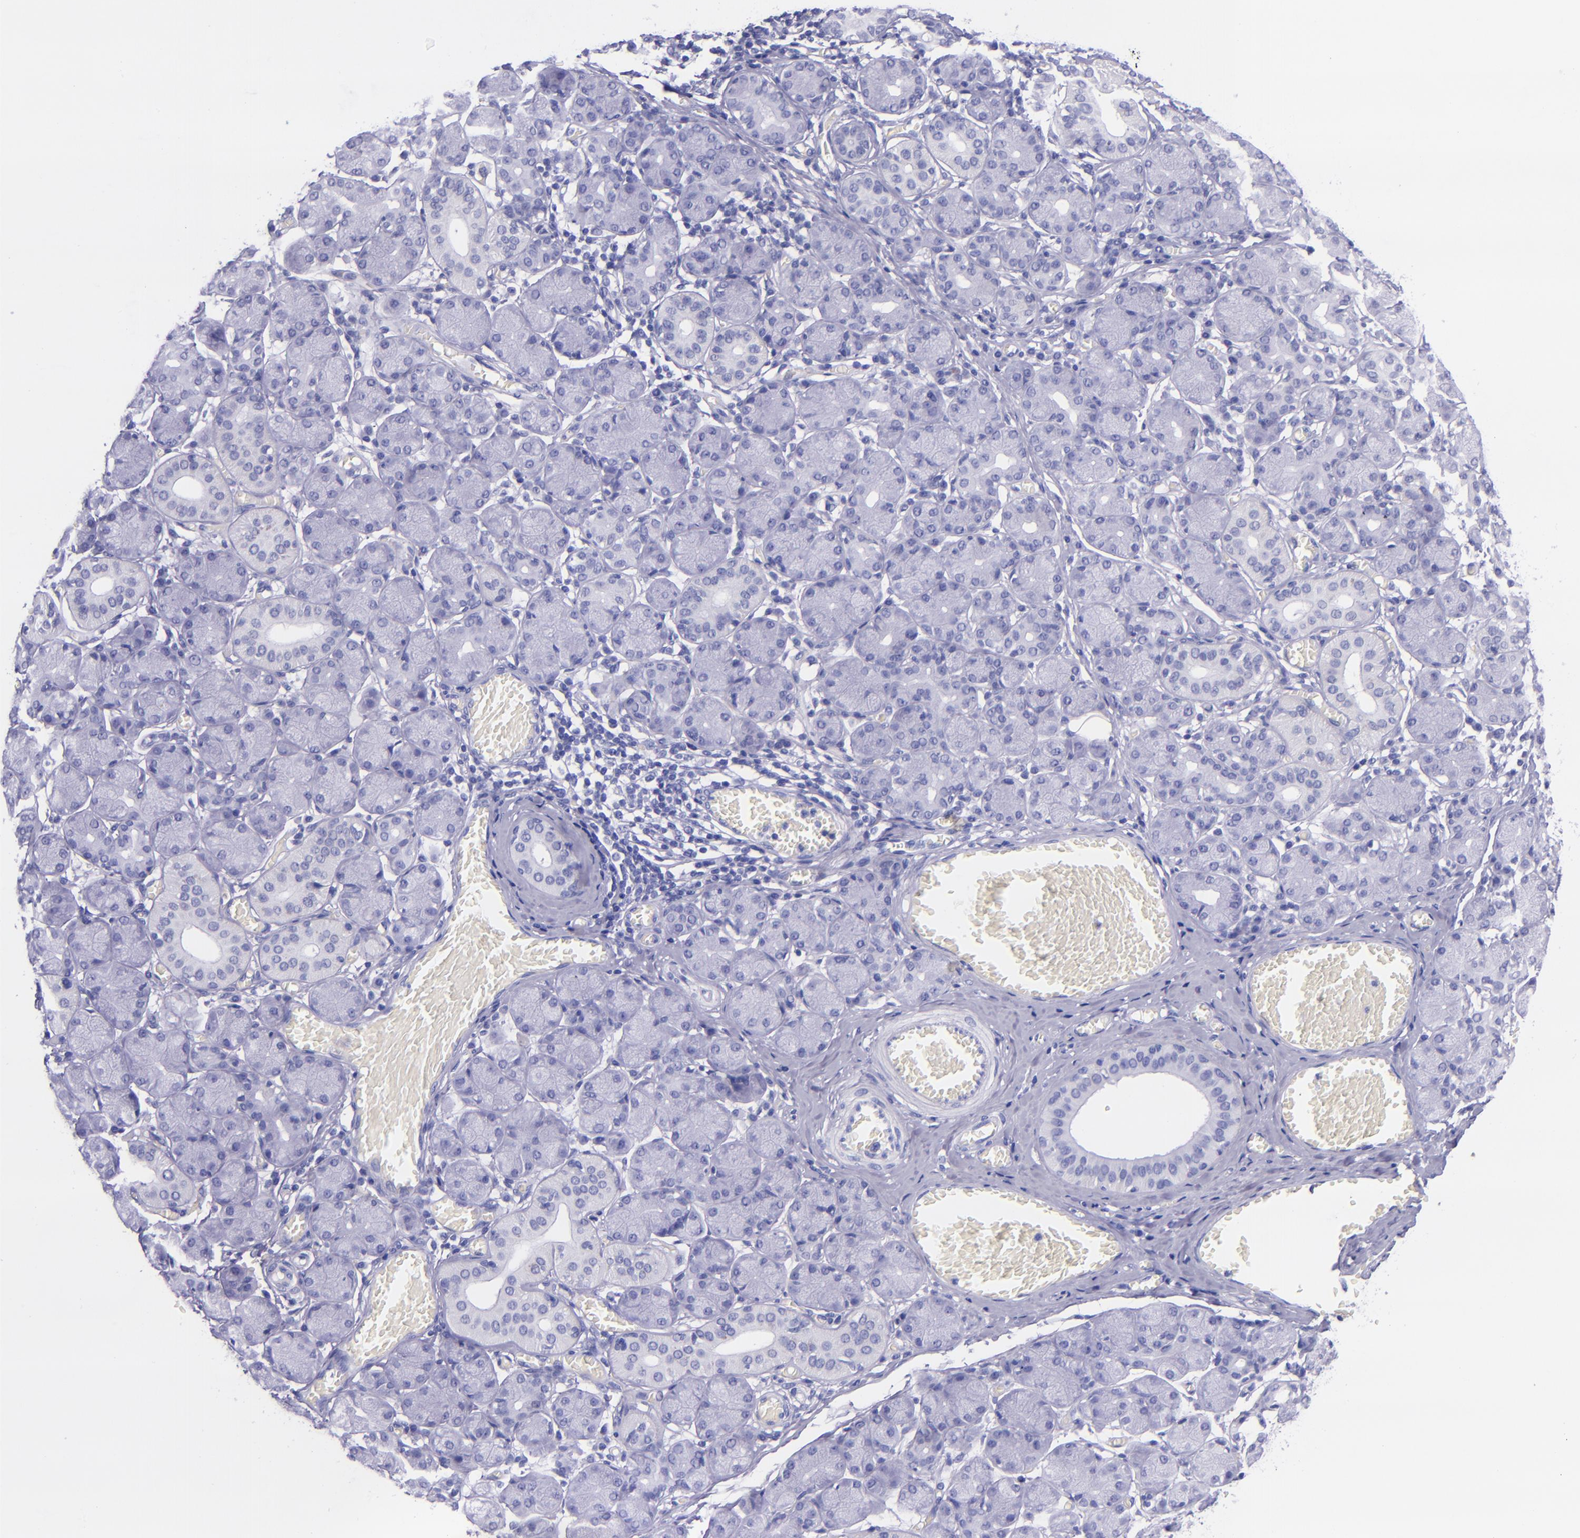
{"staining": {"intensity": "negative", "quantity": "none", "location": "none"}, "tissue": "salivary gland", "cell_type": "Glandular cells", "image_type": "normal", "snomed": [{"axis": "morphology", "description": "Normal tissue, NOS"}, {"axis": "topography", "description": "Salivary gland"}], "caption": "Human salivary gland stained for a protein using immunohistochemistry displays no staining in glandular cells.", "gene": "MBP", "patient": {"sex": "female", "age": 24}}